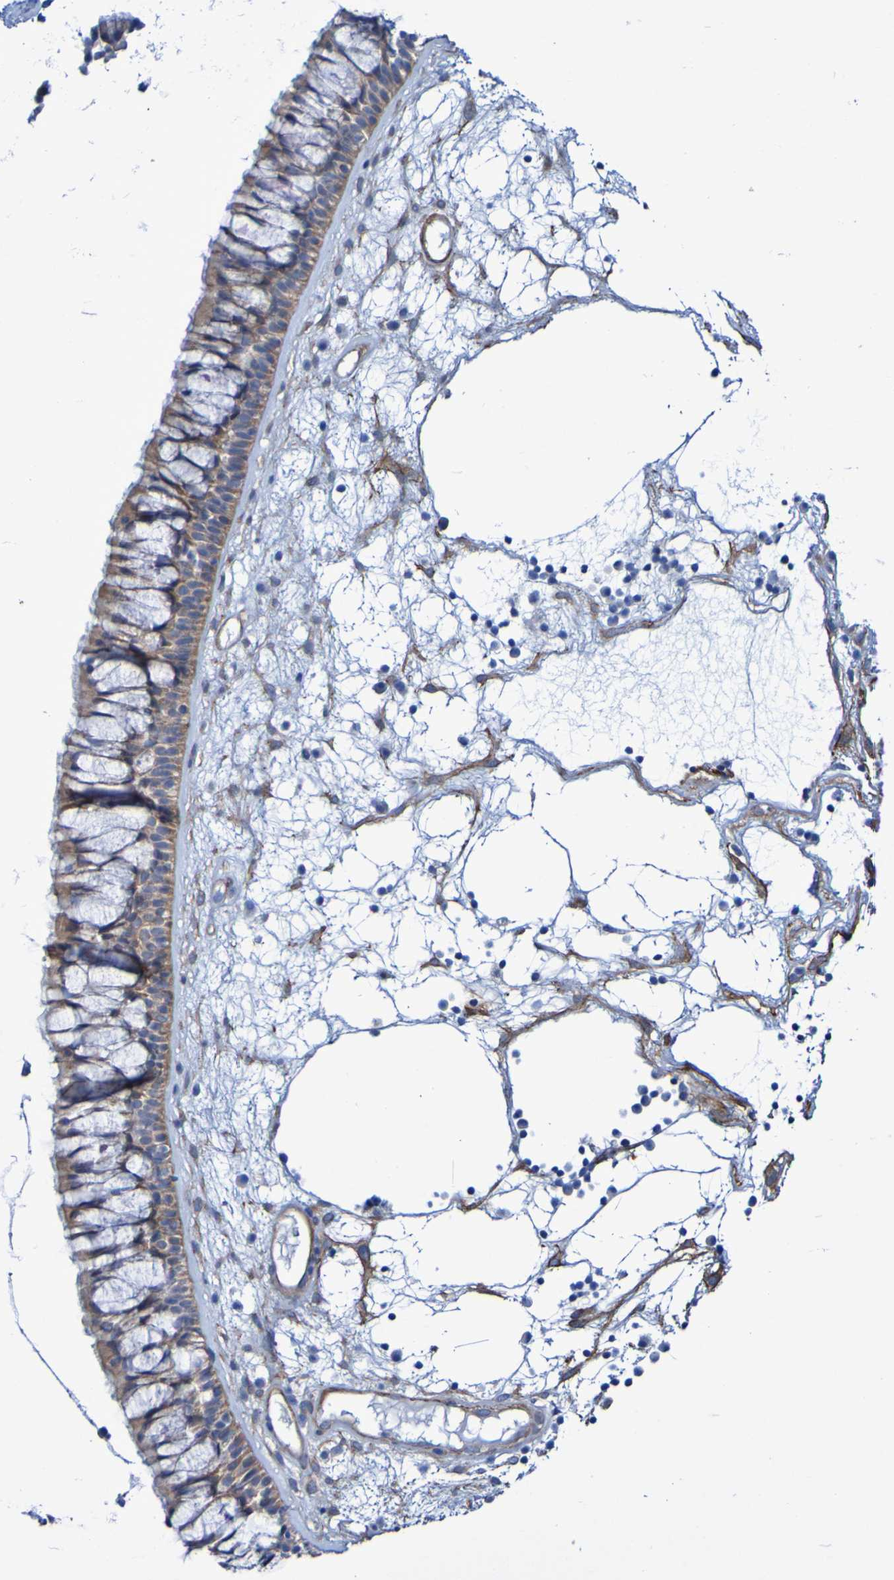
{"staining": {"intensity": "moderate", "quantity": ">75%", "location": "cytoplasmic/membranous"}, "tissue": "nasopharynx", "cell_type": "Respiratory epithelial cells", "image_type": "normal", "snomed": [{"axis": "morphology", "description": "Normal tissue, NOS"}, {"axis": "morphology", "description": "Inflammation, NOS"}, {"axis": "topography", "description": "Nasopharynx"}], "caption": "A medium amount of moderate cytoplasmic/membranous staining is identified in about >75% of respiratory epithelial cells in benign nasopharynx.", "gene": "LPP", "patient": {"sex": "male", "age": 48}}